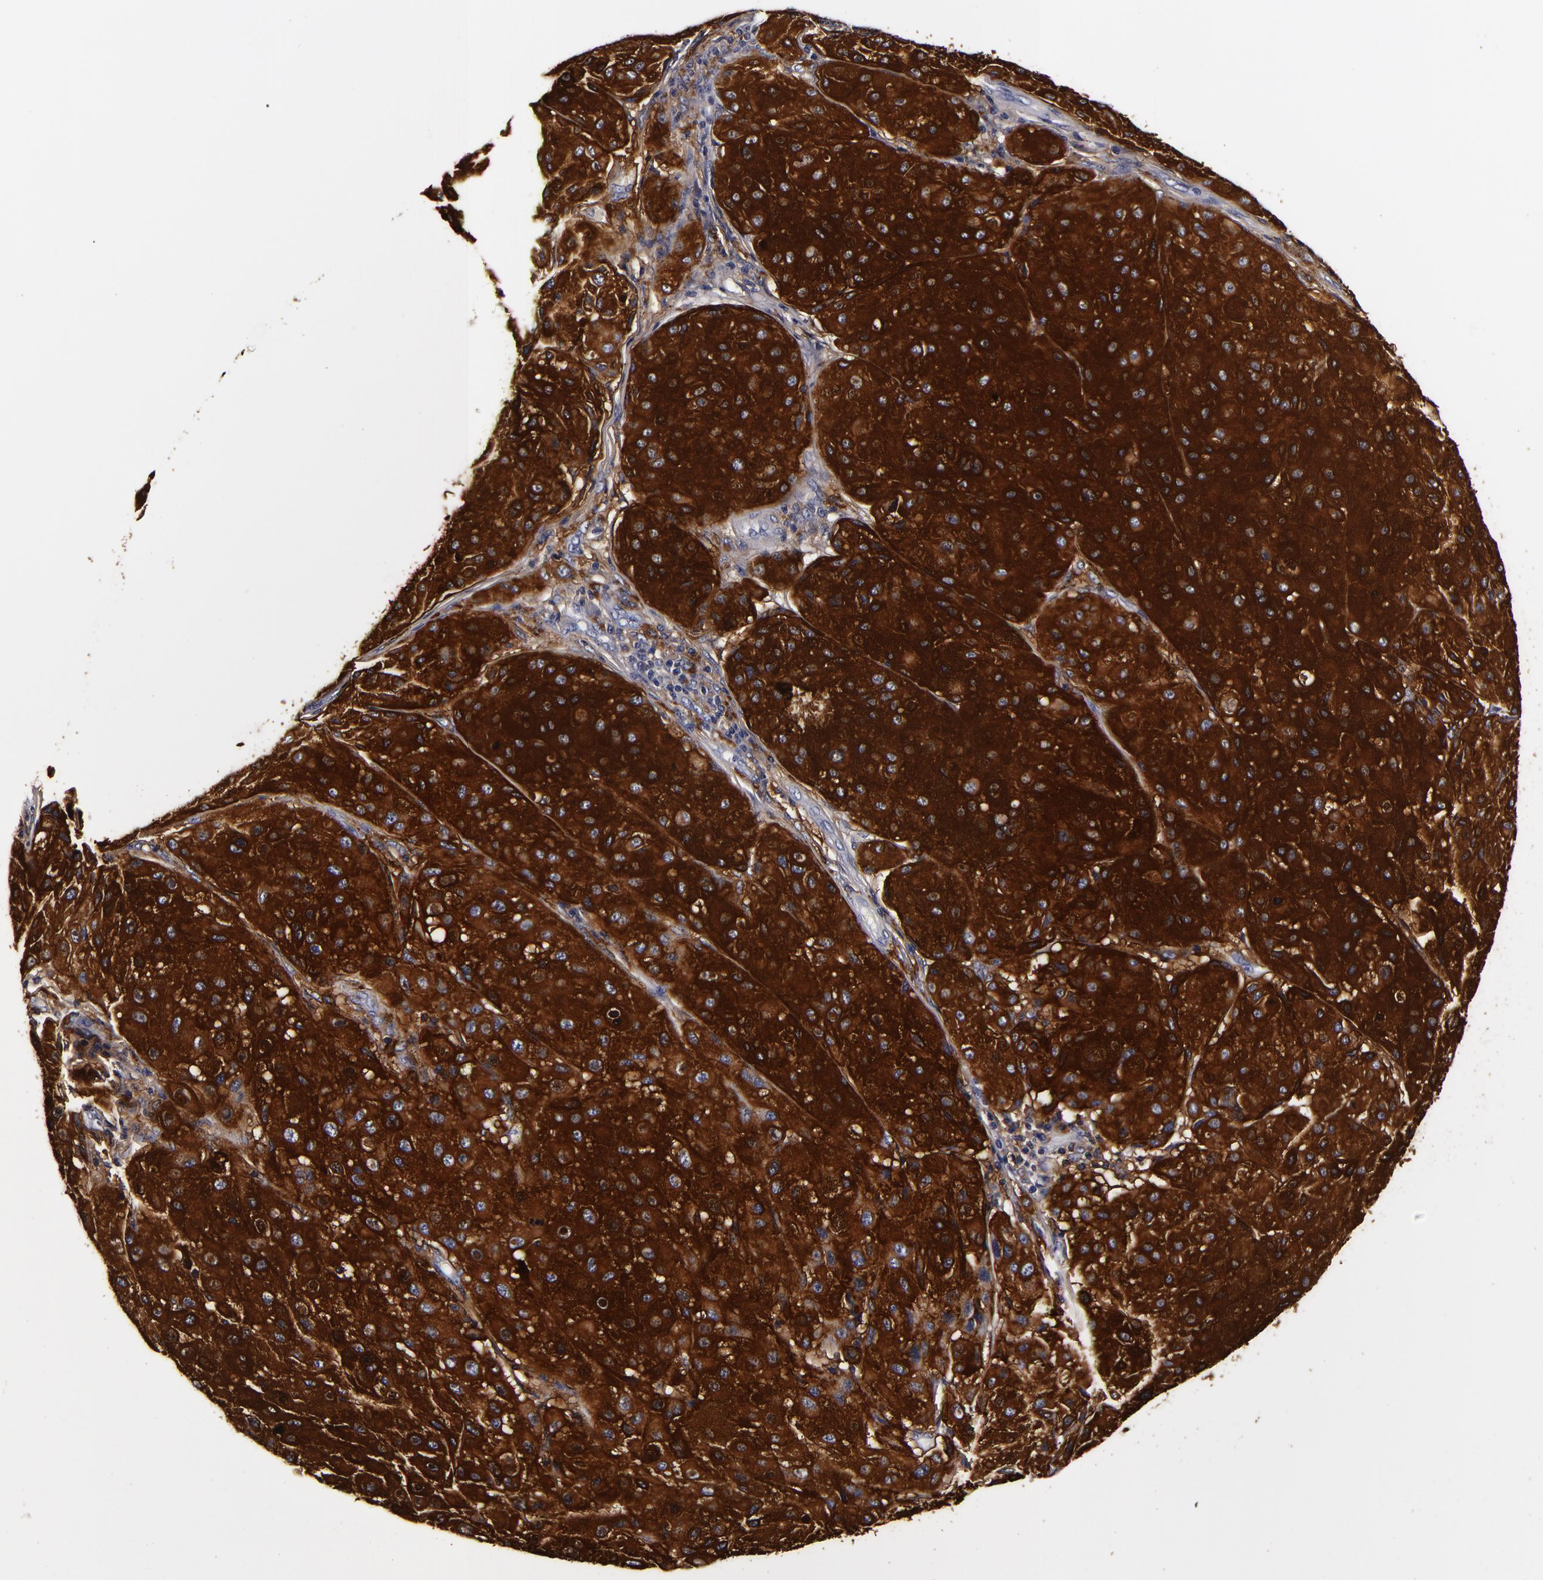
{"staining": {"intensity": "strong", "quantity": ">75%", "location": "cytoplasmic/membranous"}, "tissue": "melanoma", "cell_type": "Tumor cells", "image_type": "cancer", "snomed": [{"axis": "morphology", "description": "Malignant melanoma, NOS"}, {"axis": "topography", "description": "Skin"}], "caption": "Melanoma stained for a protein (brown) displays strong cytoplasmic/membranous positive positivity in approximately >75% of tumor cells.", "gene": "LGALS3BP", "patient": {"sex": "male", "age": 36}}